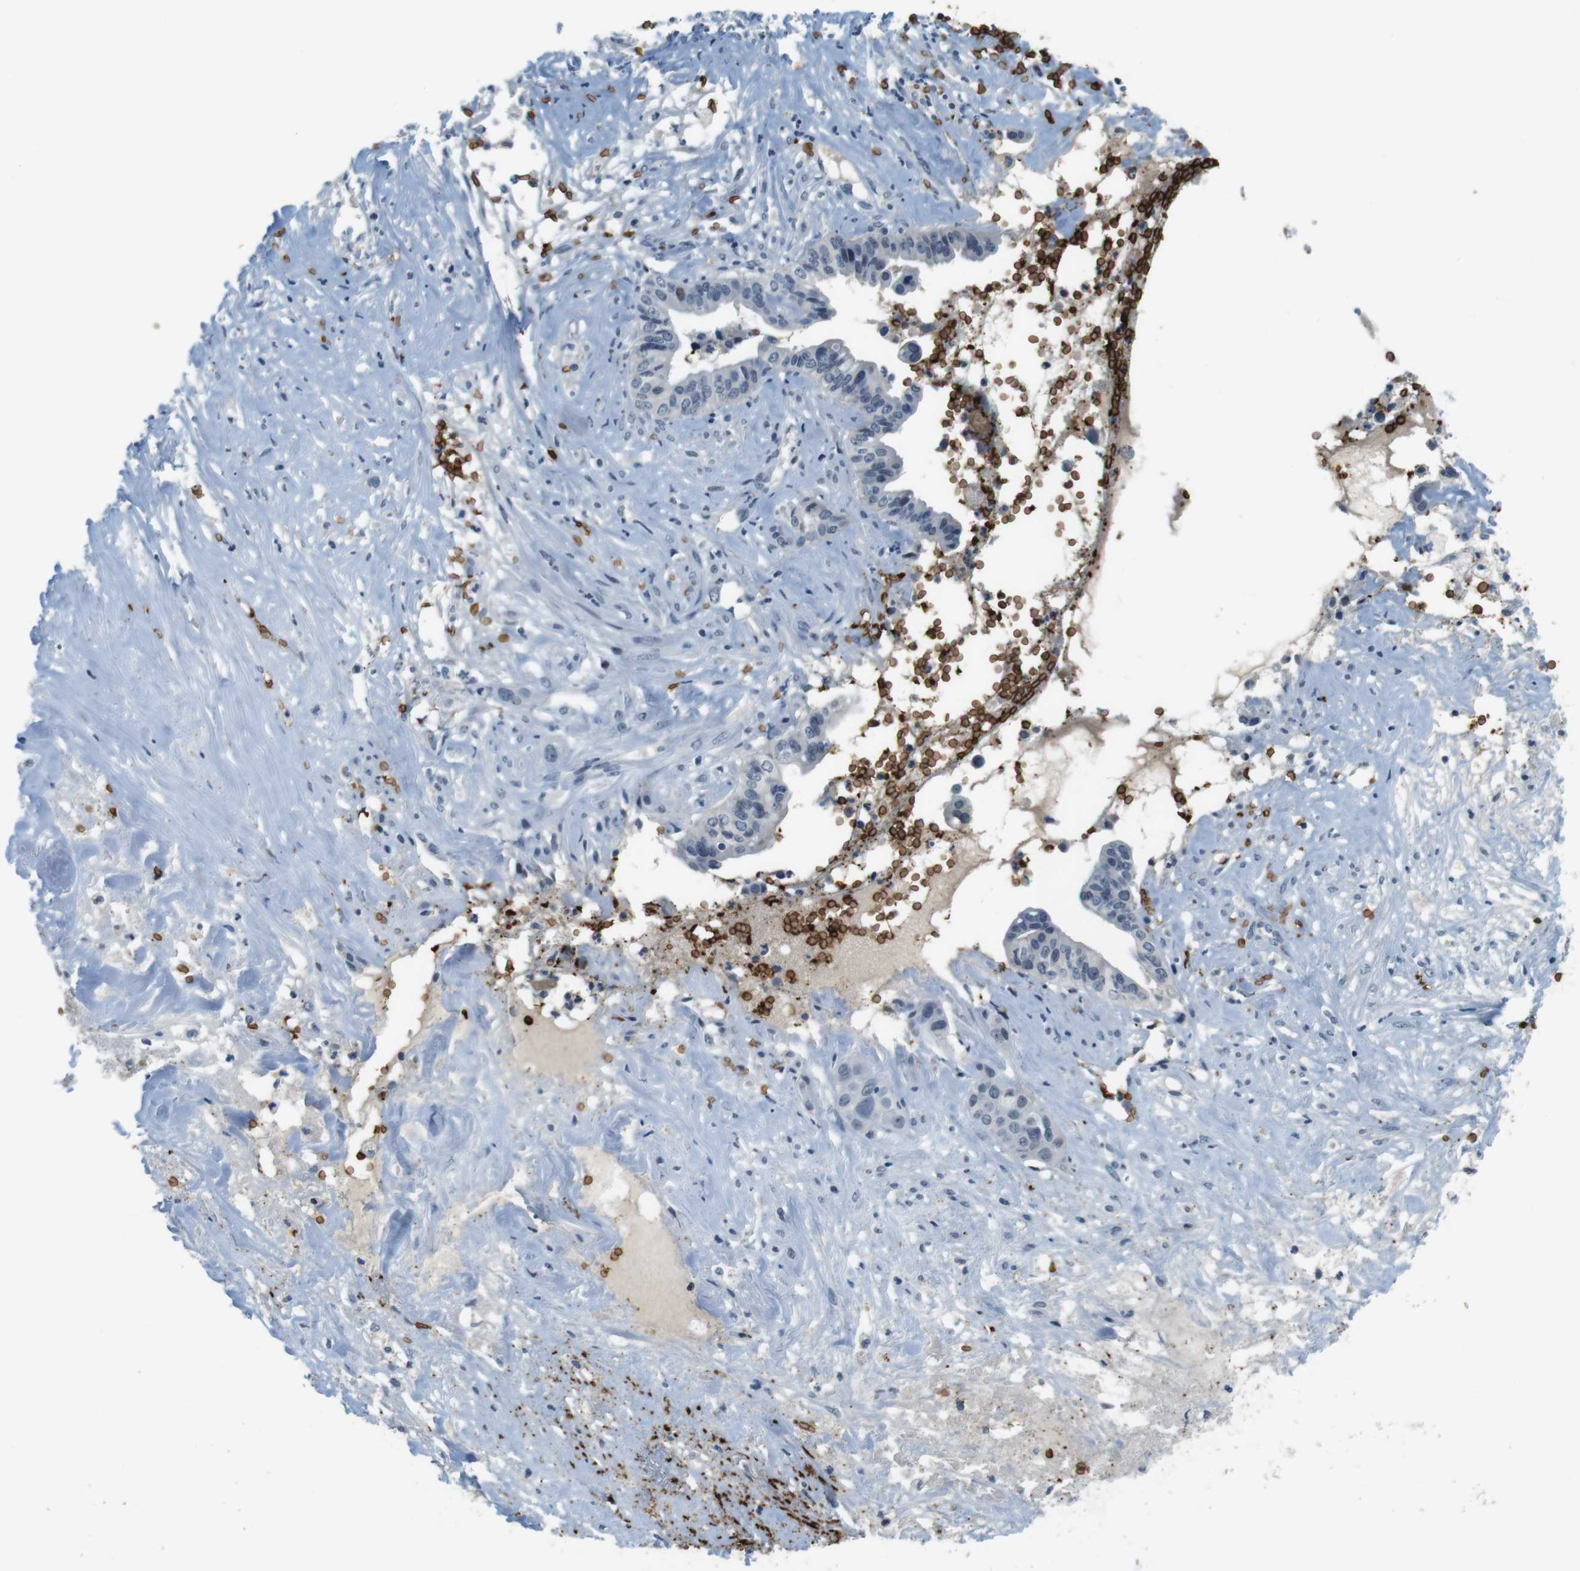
{"staining": {"intensity": "negative", "quantity": "none", "location": "none"}, "tissue": "liver cancer", "cell_type": "Tumor cells", "image_type": "cancer", "snomed": [{"axis": "morphology", "description": "Cholangiocarcinoma"}, {"axis": "topography", "description": "Liver"}], "caption": "Immunohistochemistry micrograph of liver cancer stained for a protein (brown), which demonstrates no positivity in tumor cells.", "gene": "SLC4A1", "patient": {"sex": "female", "age": 61}}